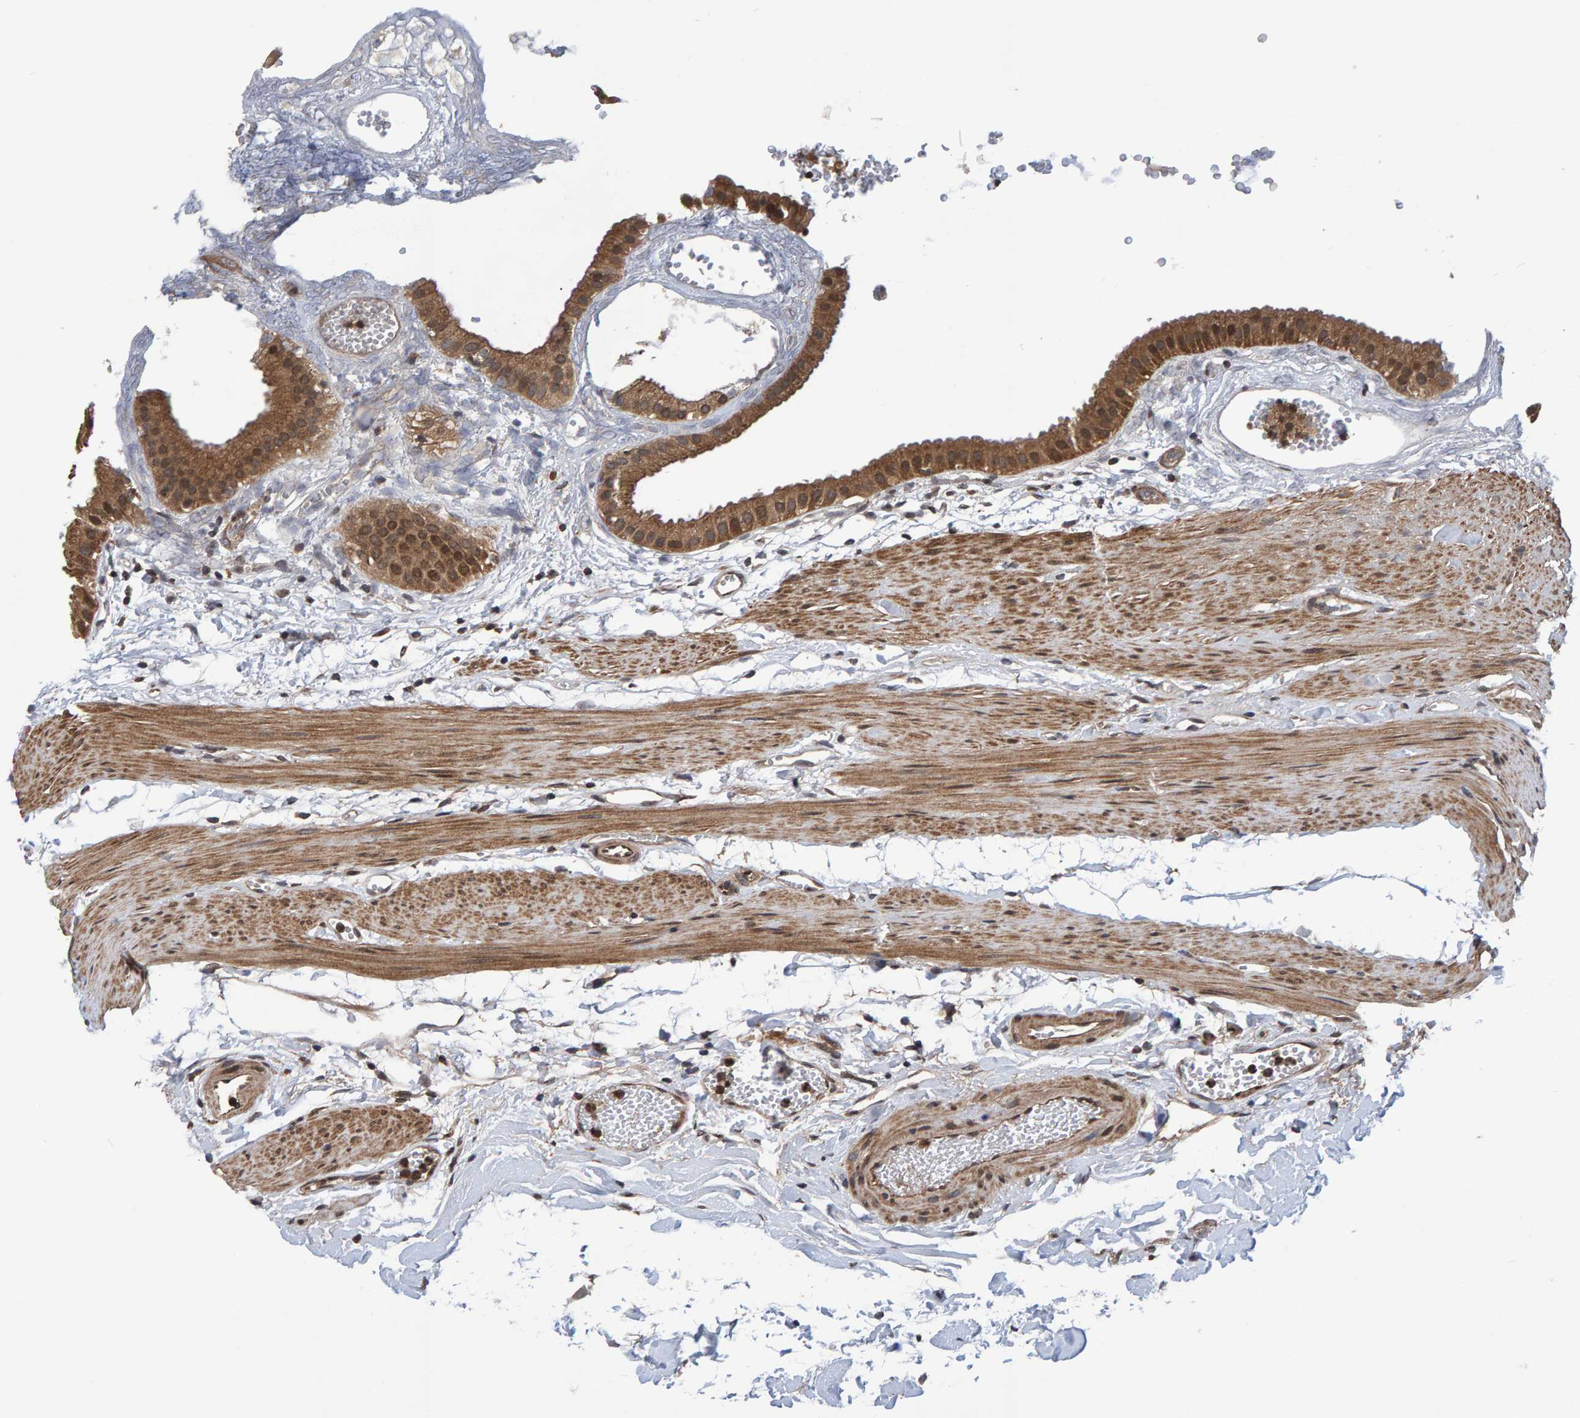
{"staining": {"intensity": "moderate", "quantity": ">75%", "location": "cytoplasmic/membranous"}, "tissue": "gallbladder", "cell_type": "Glandular cells", "image_type": "normal", "snomed": [{"axis": "morphology", "description": "Normal tissue, NOS"}, {"axis": "topography", "description": "Gallbladder"}], "caption": "A brown stain shows moderate cytoplasmic/membranous staining of a protein in glandular cells of benign gallbladder. (DAB IHC with brightfield microscopy, high magnification).", "gene": "GAB2", "patient": {"sex": "female", "age": 64}}